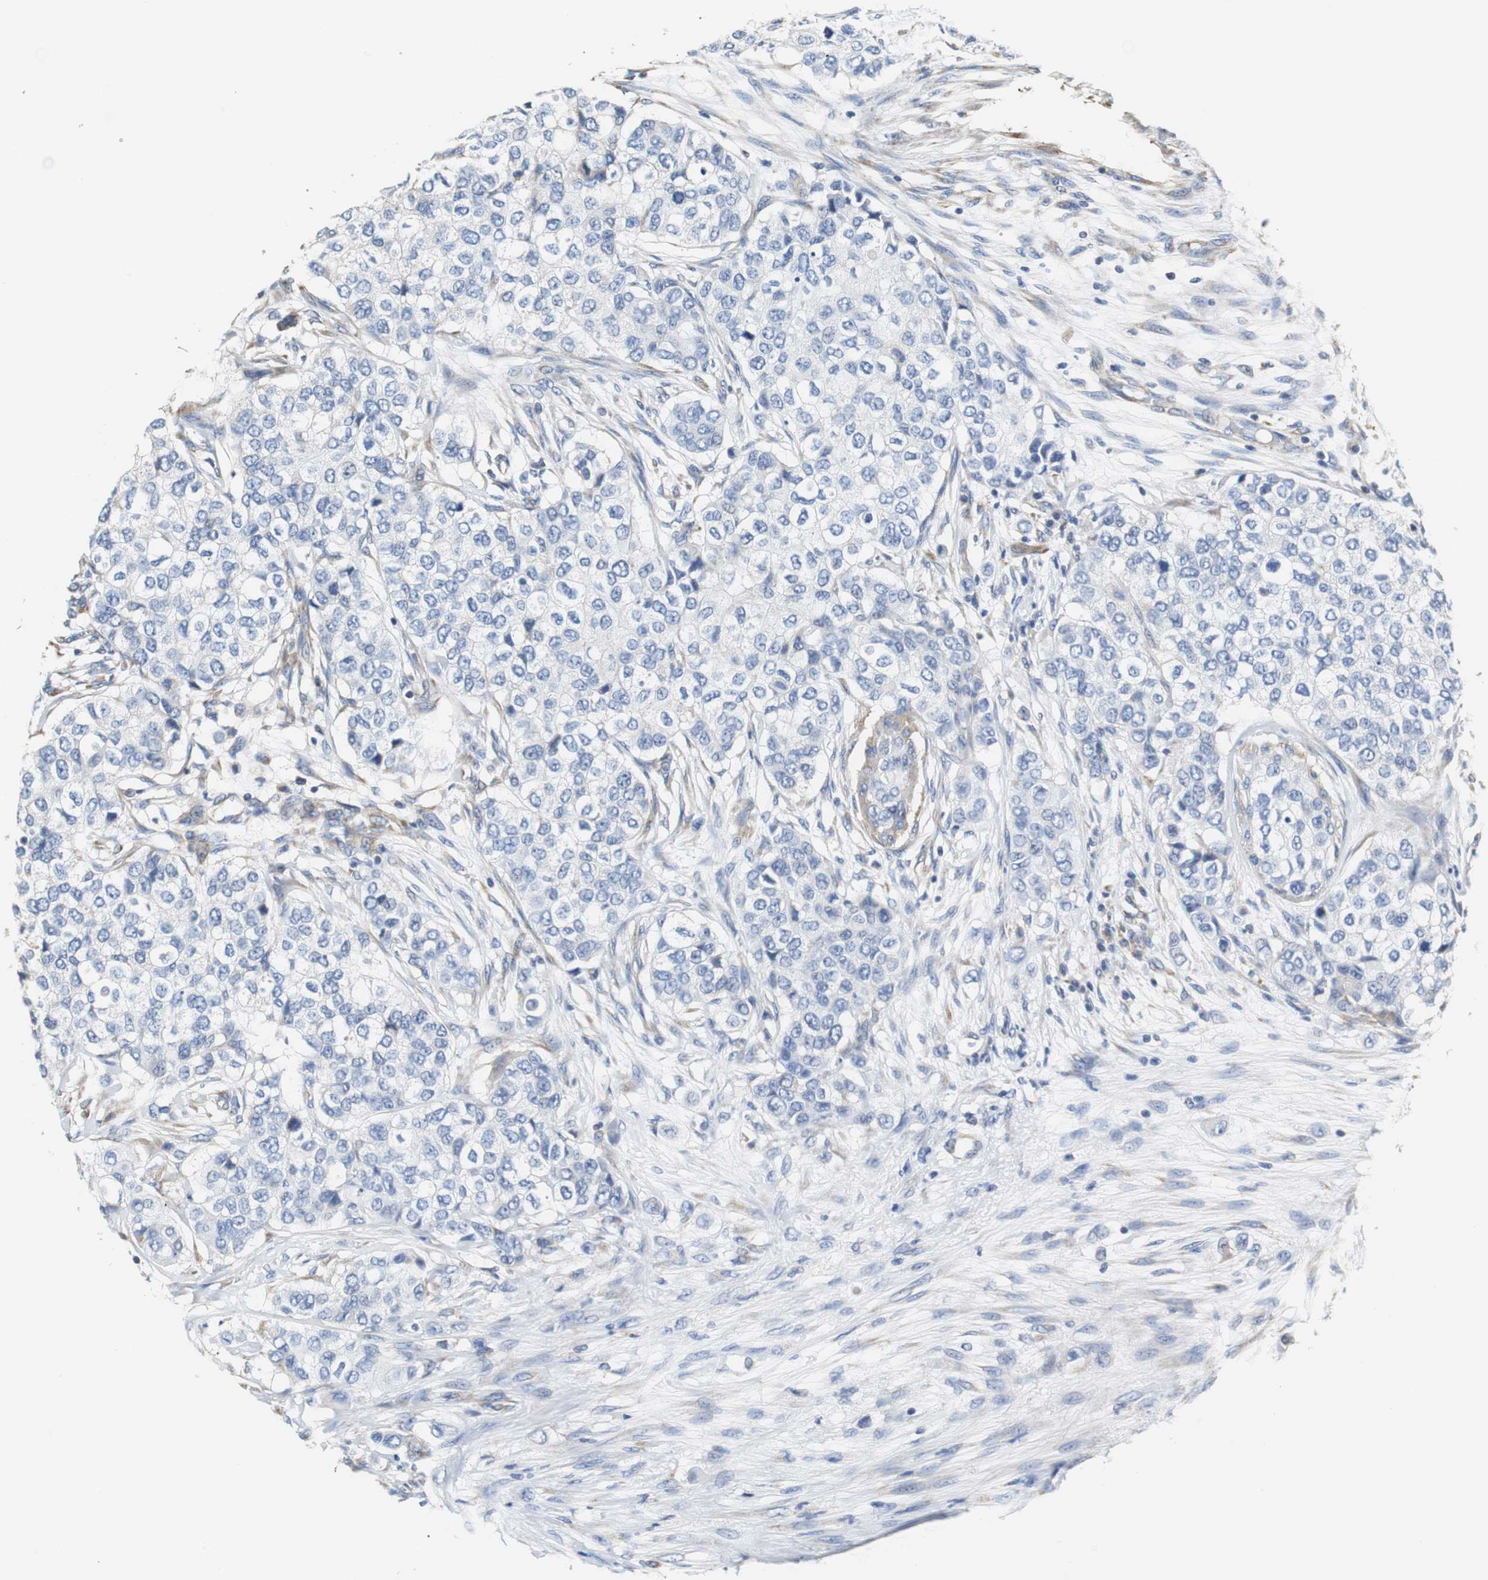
{"staining": {"intensity": "negative", "quantity": "none", "location": "none"}, "tissue": "breast cancer", "cell_type": "Tumor cells", "image_type": "cancer", "snomed": [{"axis": "morphology", "description": "Normal tissue, NOS"}, {"axis": "morphology", "description": "Duct carcinoma"}, {"axis": "topography", "description": "Breast"}], "caption": "Tumor cells show no significant staining in breast invasive ductal carcinoma.", "gene": "PCK1", "patient": {"sex": "female", "age": 49}}